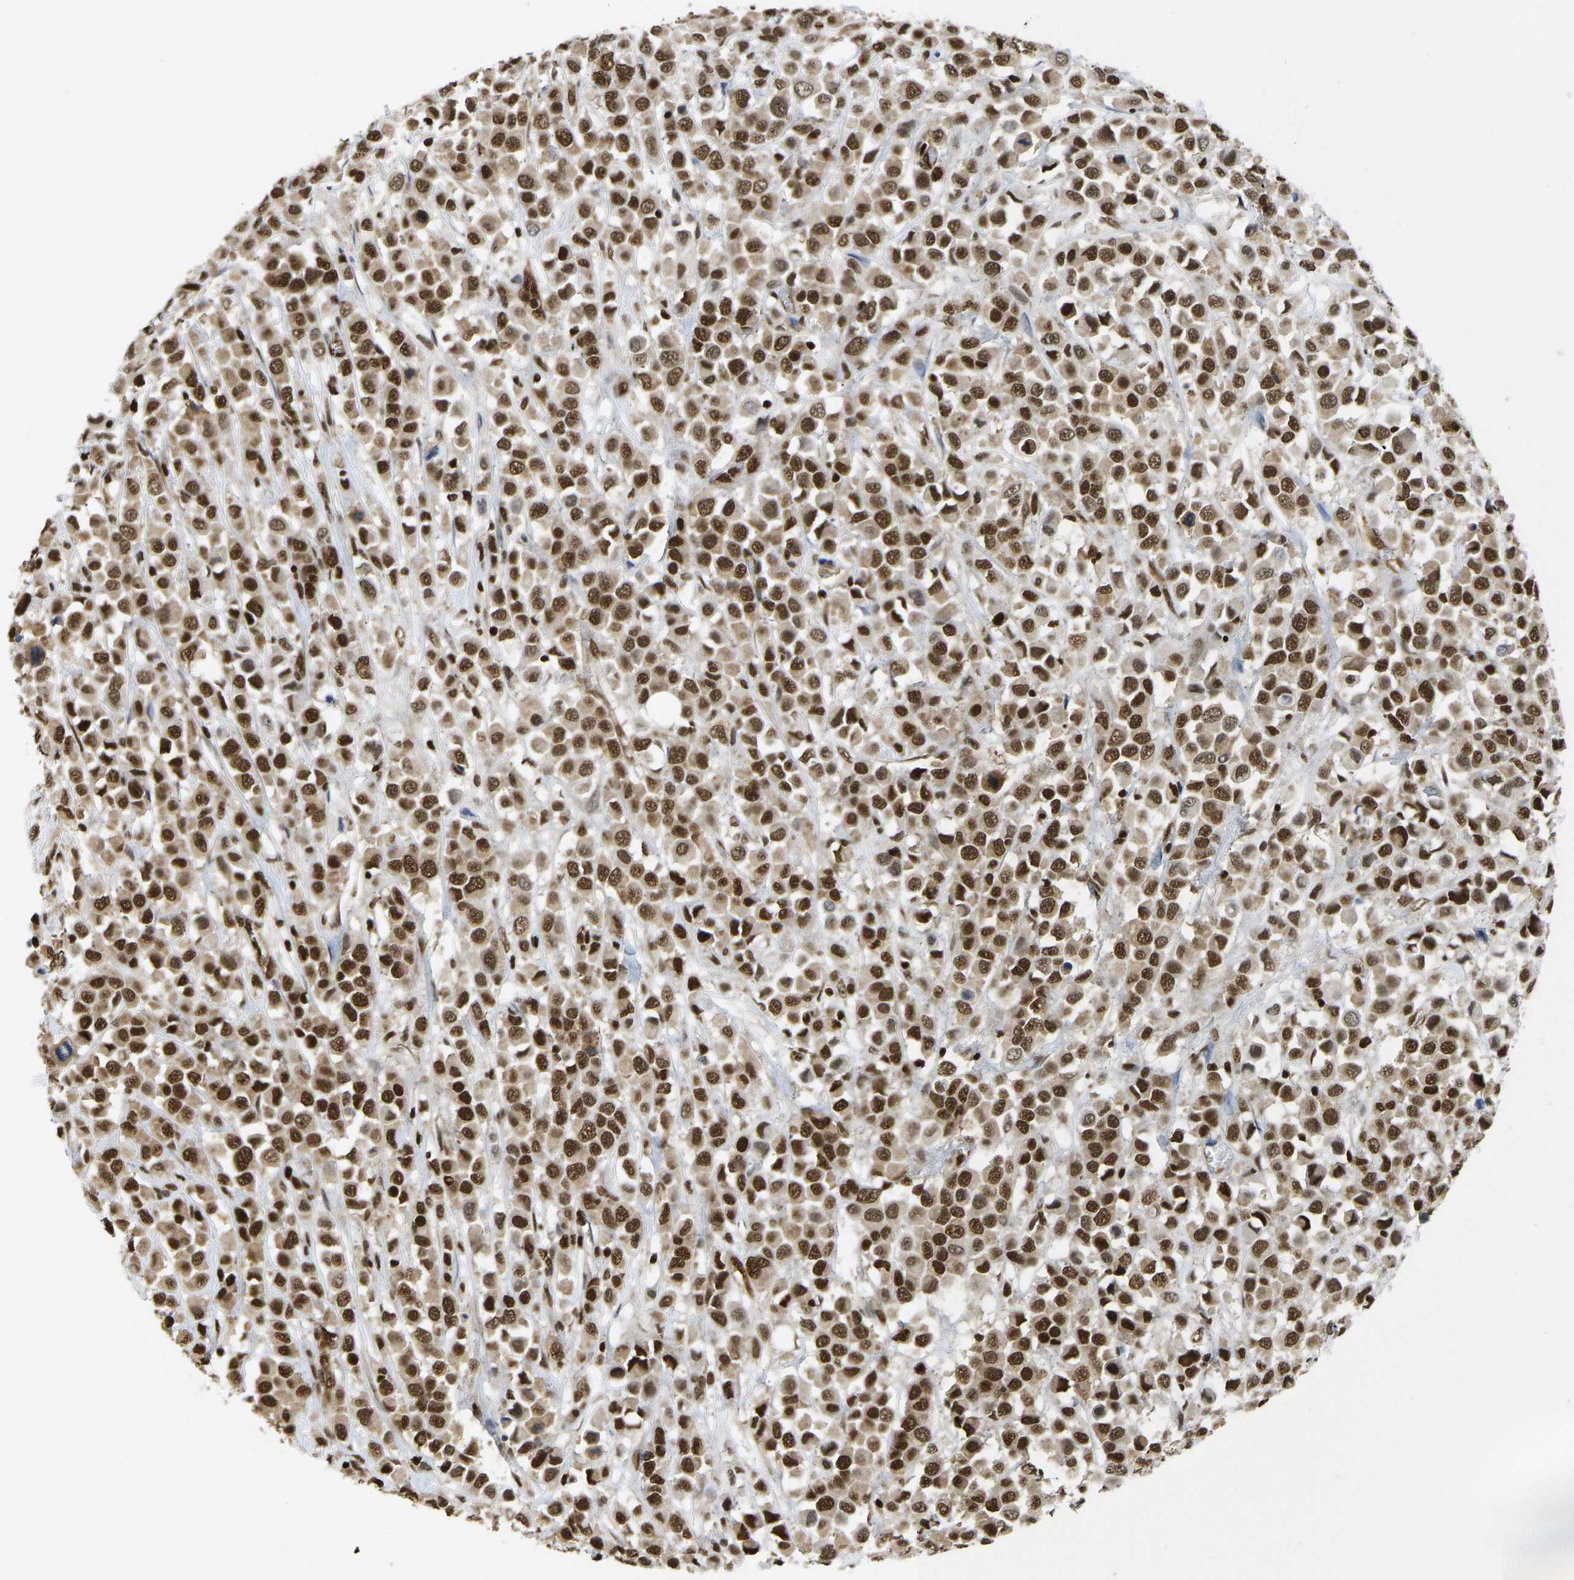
{"staining": {"intensity": "strong", "quantity": ">75%", "location": "cytoplasmic/membranous,nuclear"}, "tissue": "breast cancer", "cell_type": "Tumor cells", "image_type": "cancer", "snomed": [{"axis": "morphology", "description": "Duct carcinoma"}, {"axis": "topography", "description": "Breast"}], "caption": "Immunohistochemistry (IHC) micrograph of neoplastic tissue: breast cancer (invasive ductal carcinoma) stained using IHC displays high levels of strong protein expression localized specifically in the cytoplasmic/membranous and nuclear of tumor cells, appearing as a cytoplasmic/membranous and nuclear brown color.", "gene": "ZSCAN20", "patient": {"sex": "female", "age": 61}}